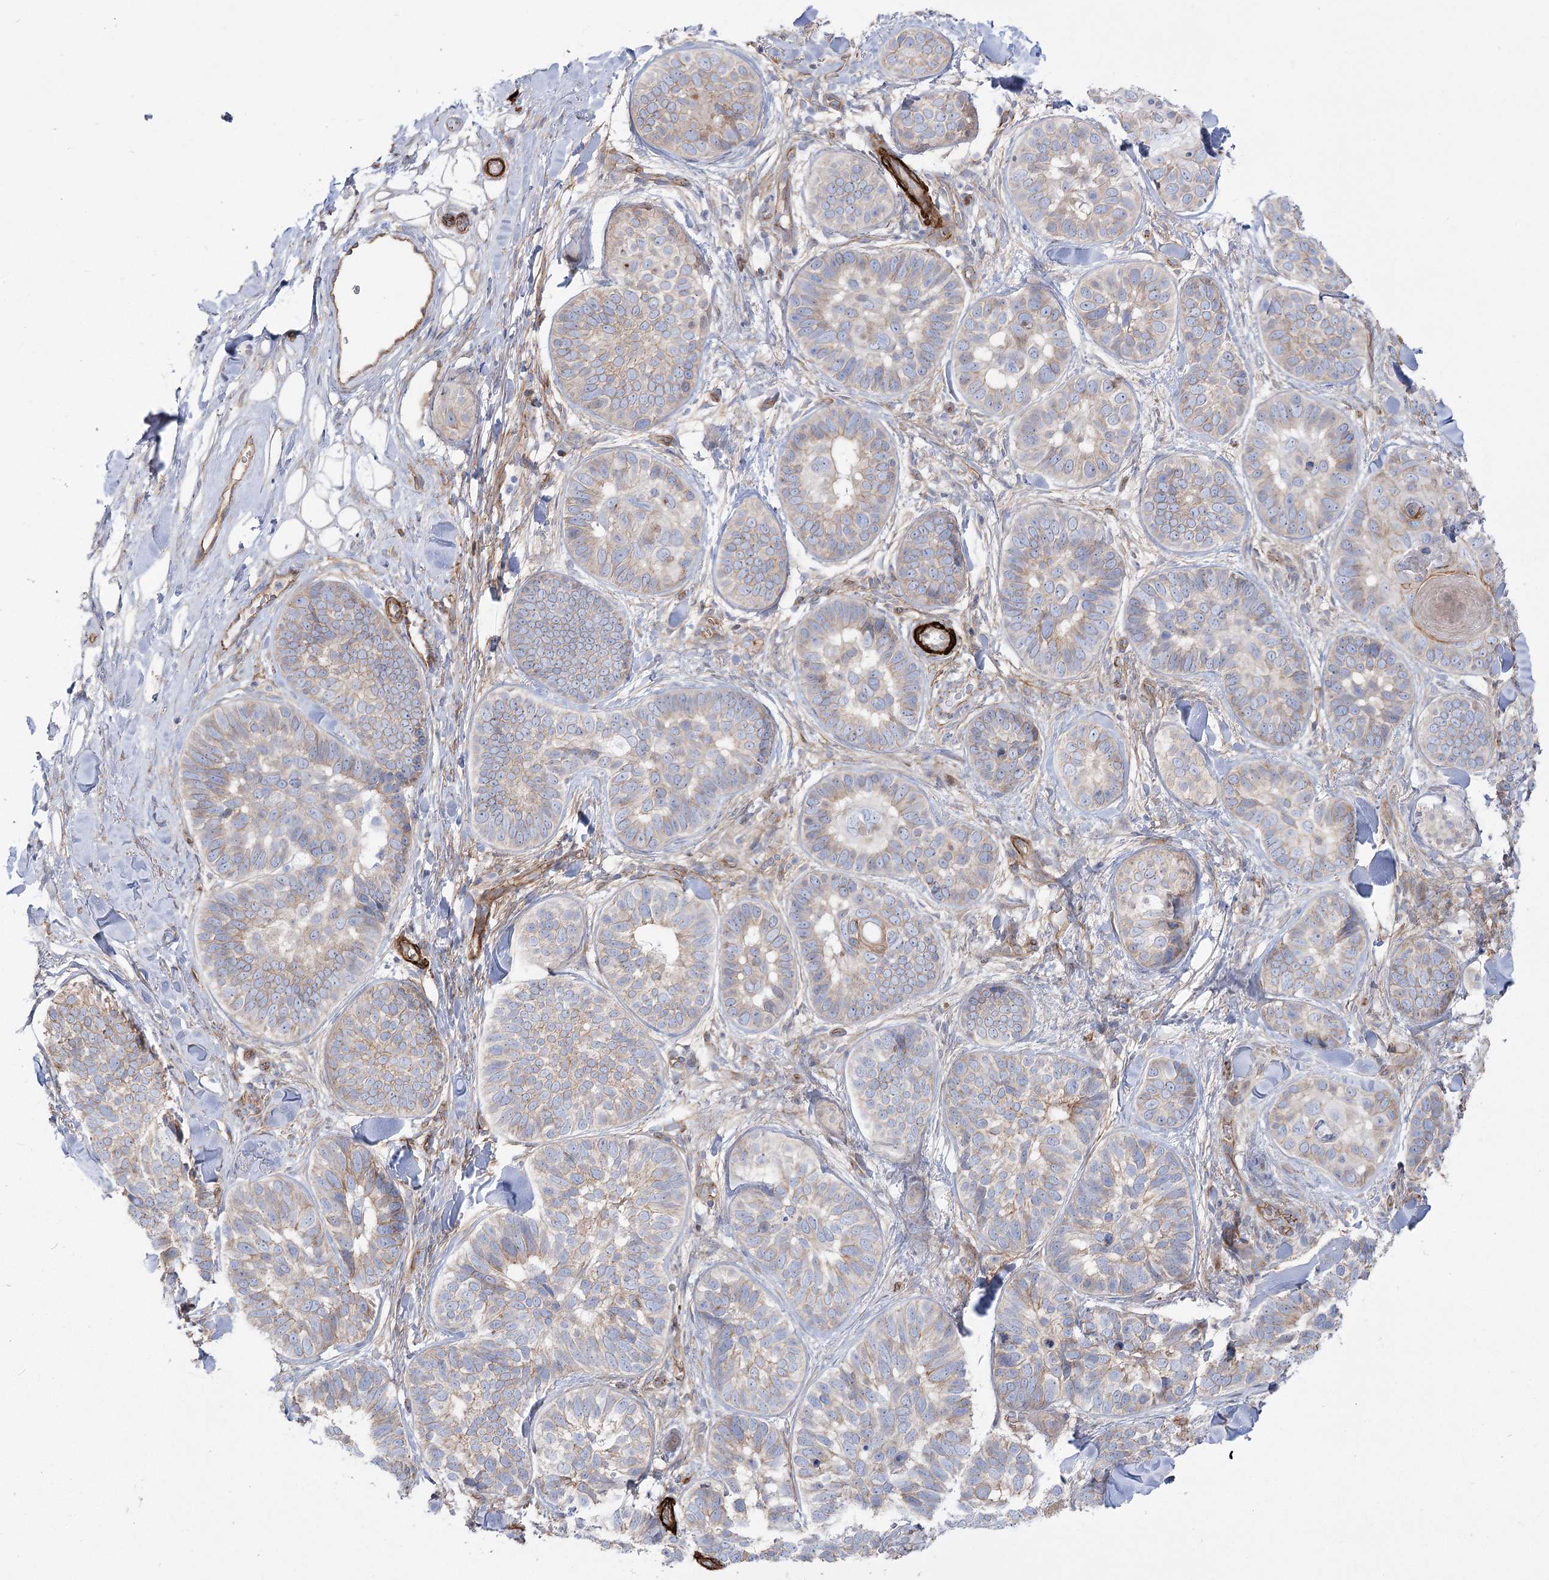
{"staining": {"intensity": "weak", "quantity": "25%-75%", "location": "cytoplasmic/membranous"}, "tissue": "skin cancer", "cell_type": "Tumor cells", "image_type": "cancer", "snomed": [{"axis": "morphology", "description": "Basal cell carcinoma"}, {"axis": "topography", "description": "Skin"}], "caption": "High-power microscopy captured an IHC photomicrograph of basal cell carcinoma (skin), revealing weak cytoplasmic/membranous positivity in about 25%-75% of tumor cells. The staining is performed using DAB (3,3'-diaminobenzidine) brown chromogen to label protein expression. The nuclei are counter-stained blue using hematoxylin.", "gene": "PLEKHA5", "patient": {"sex": "male", "age": 62}}